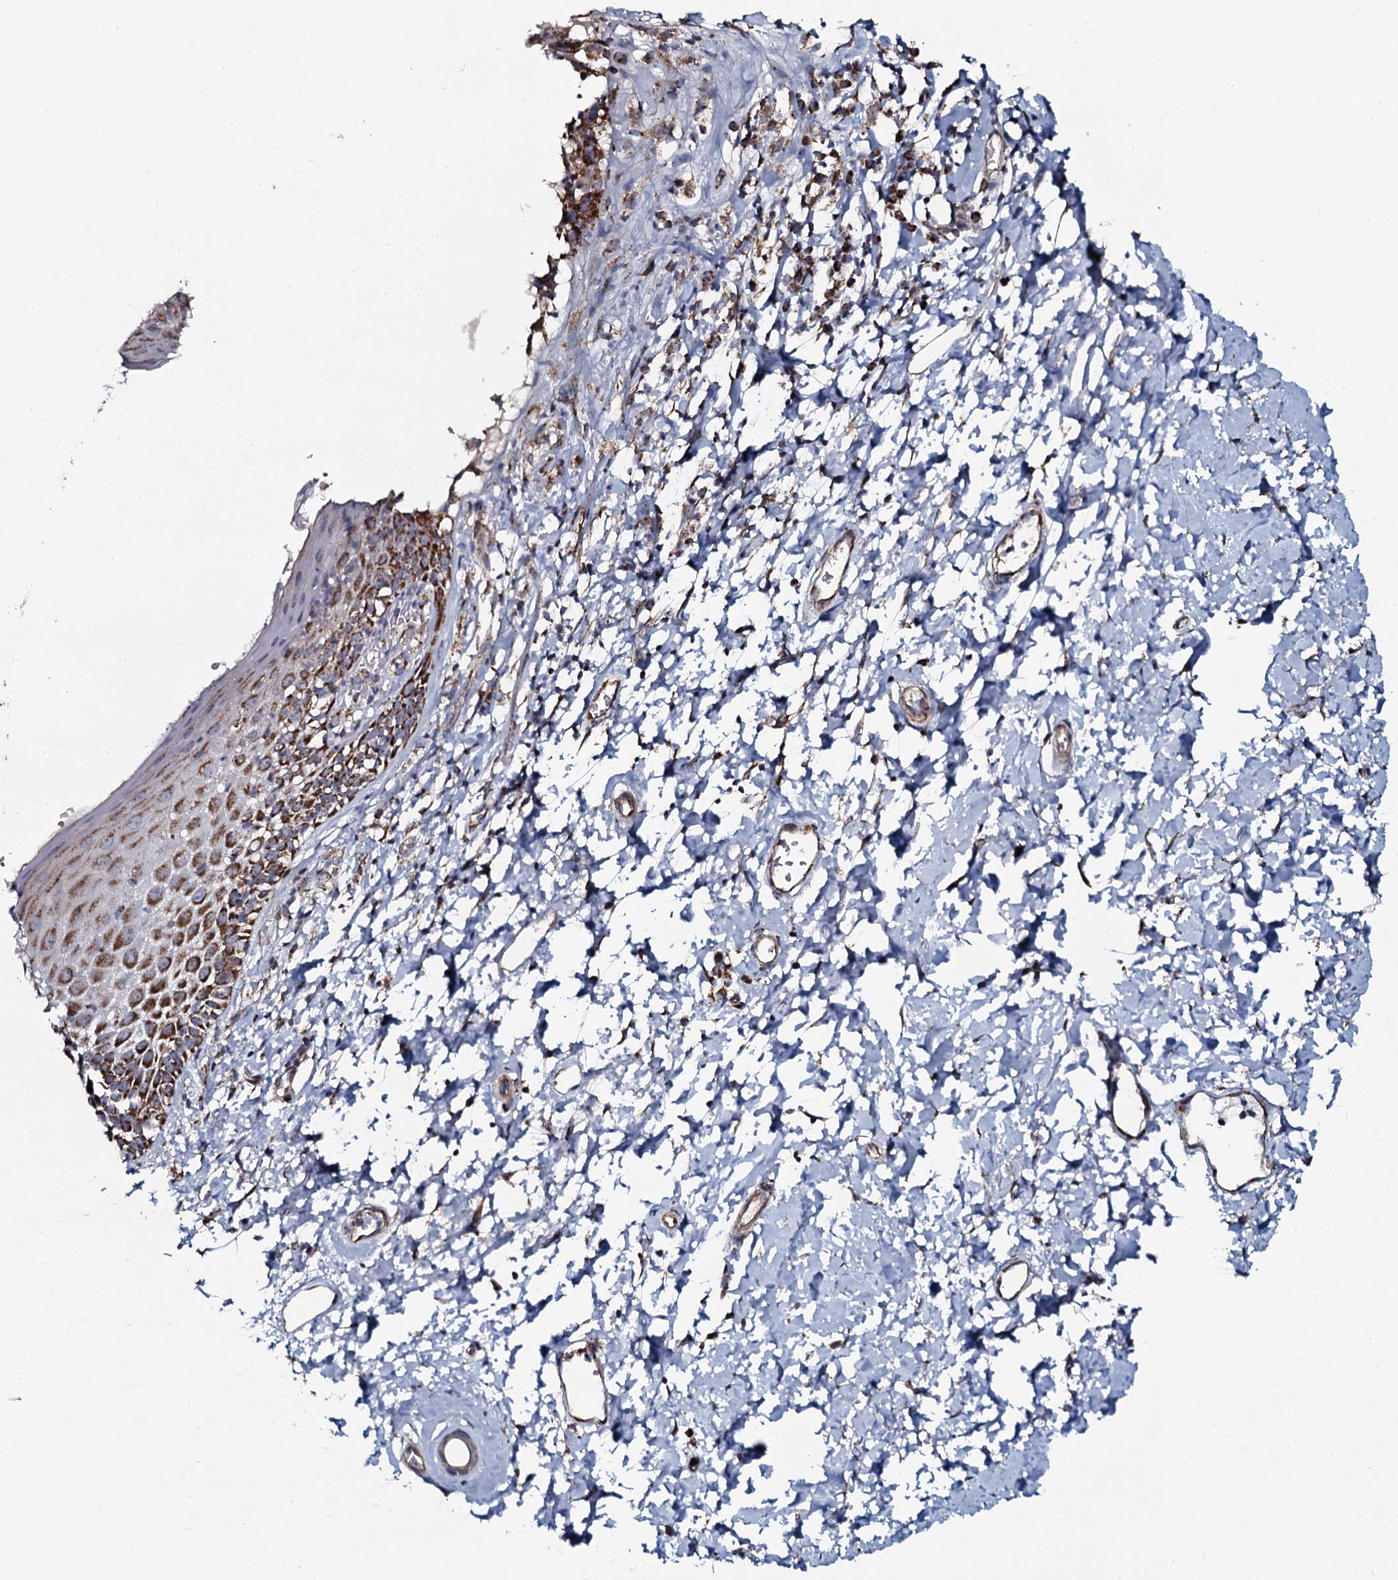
{"staining": {"intensity": "strong", "quantity": ">75%", "location": "cytoplasmic/membranous"}, "tissue": "skin", "cell_type": "Epidermal cells", "image_type": "normal", "snomed": [{"axis": "morphology", "description": "Normal tissue, NOS"}, {"axis": "topography", "description": "Vulva"}], "caption": "IHC (DAB (3,3'-diaminobenzidine)) staining of benign skin reveals strong cytoplasmic/membranous protein expression in approximately >75% of epidermal cells.", "gene": "EVC2", "patient": {"sex": "female", "age": 68}}